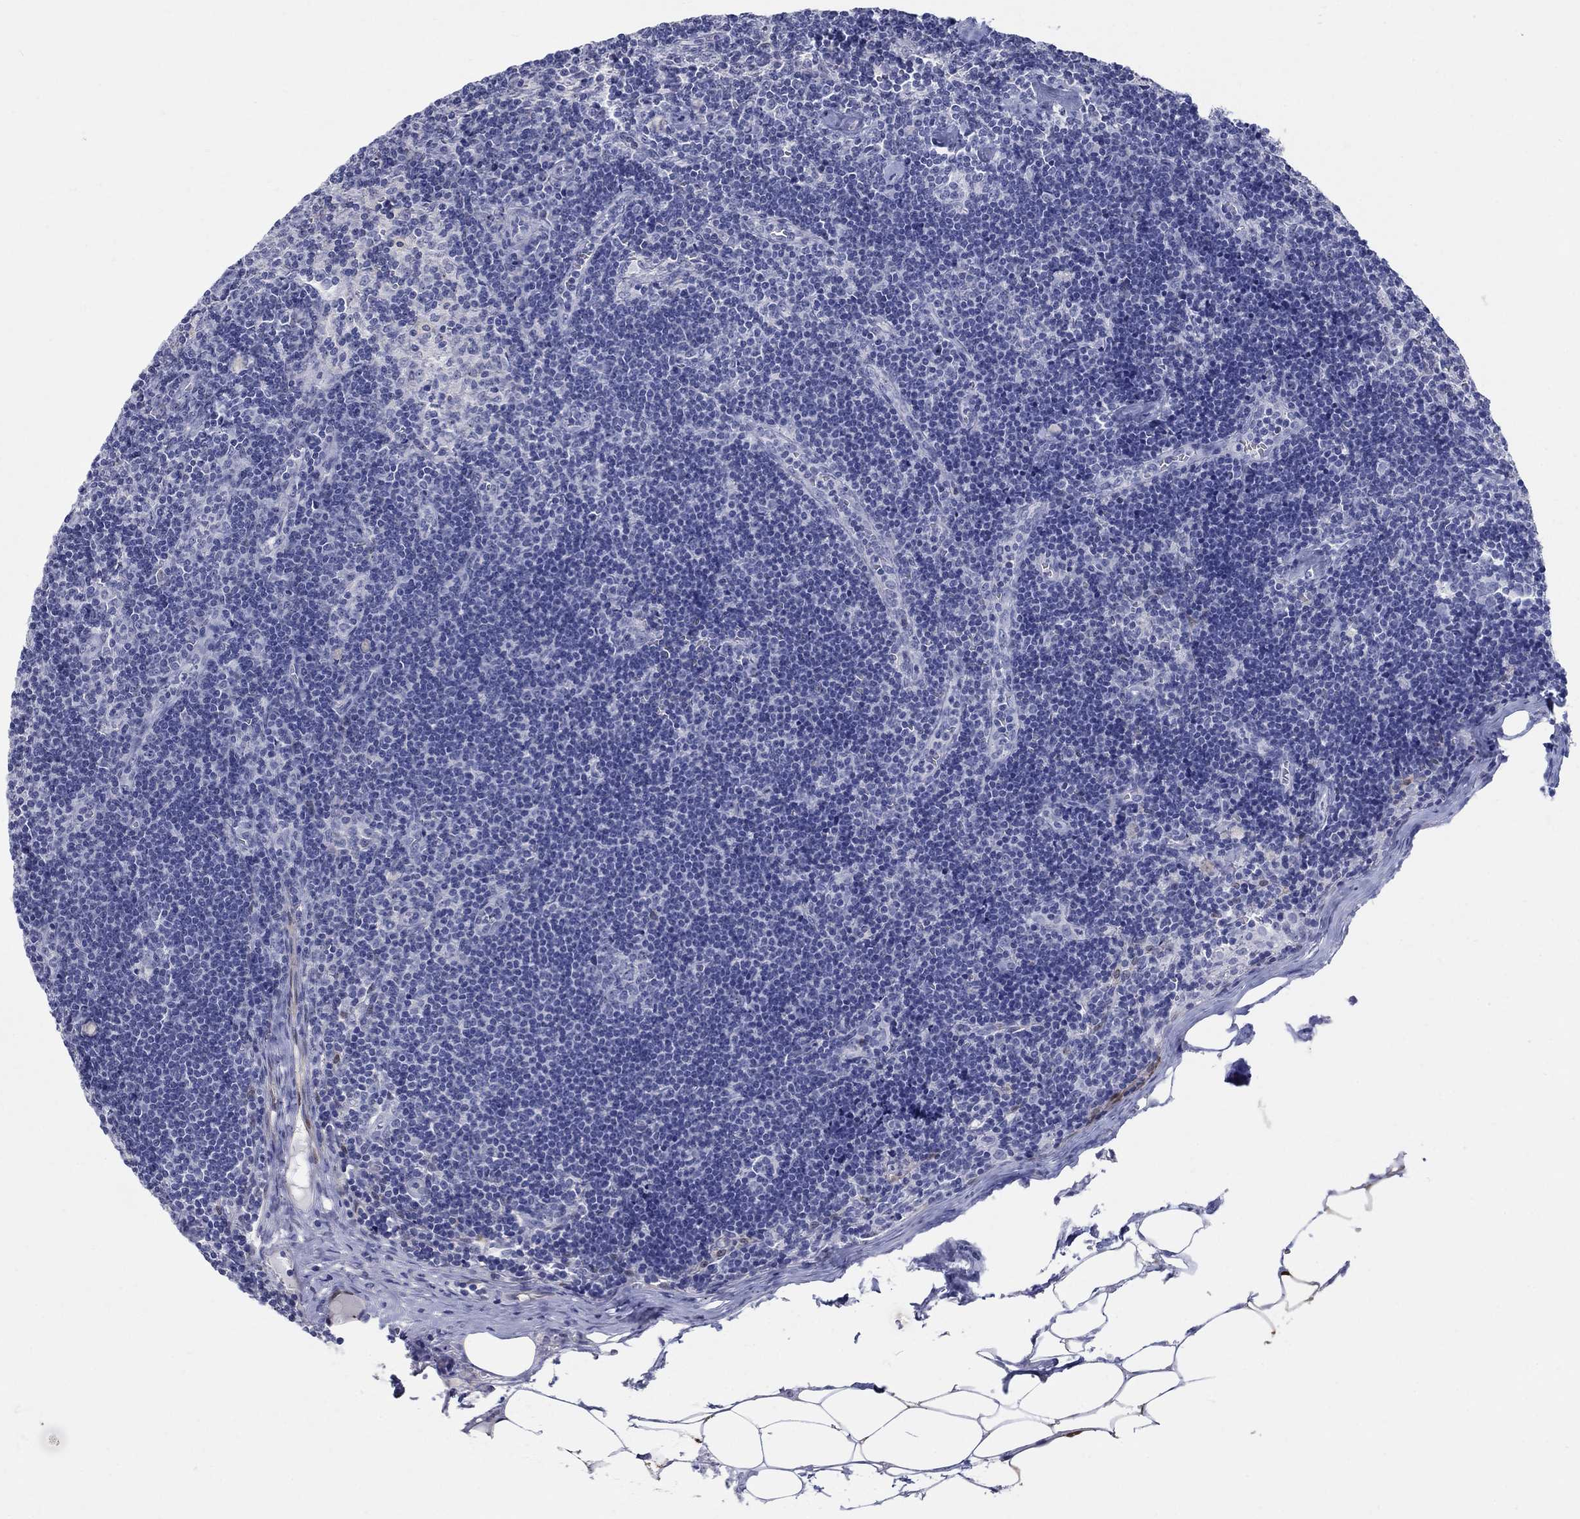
{"staining": {"intensity": "strong", "quantity": "<25%", "location": "cytoplasmic/membranous"}, "tissue": "lymph node", "cell_type": "Non-germinal center cells", "image_type": "normal", "snomed": [{"axis": "morphology", "description": "Normal tissue, NOS"}, {"axis": "topography", "description": "Lymph node"}], "caption": "The photomicrograph exhibits staining of normal lymph node, revealing strong cytoplasmic/membranous protein staining (brown color) within non-germinal center cells.", "gene": "AKR1C1", "patient": {"sex": "female", "age": 51}}